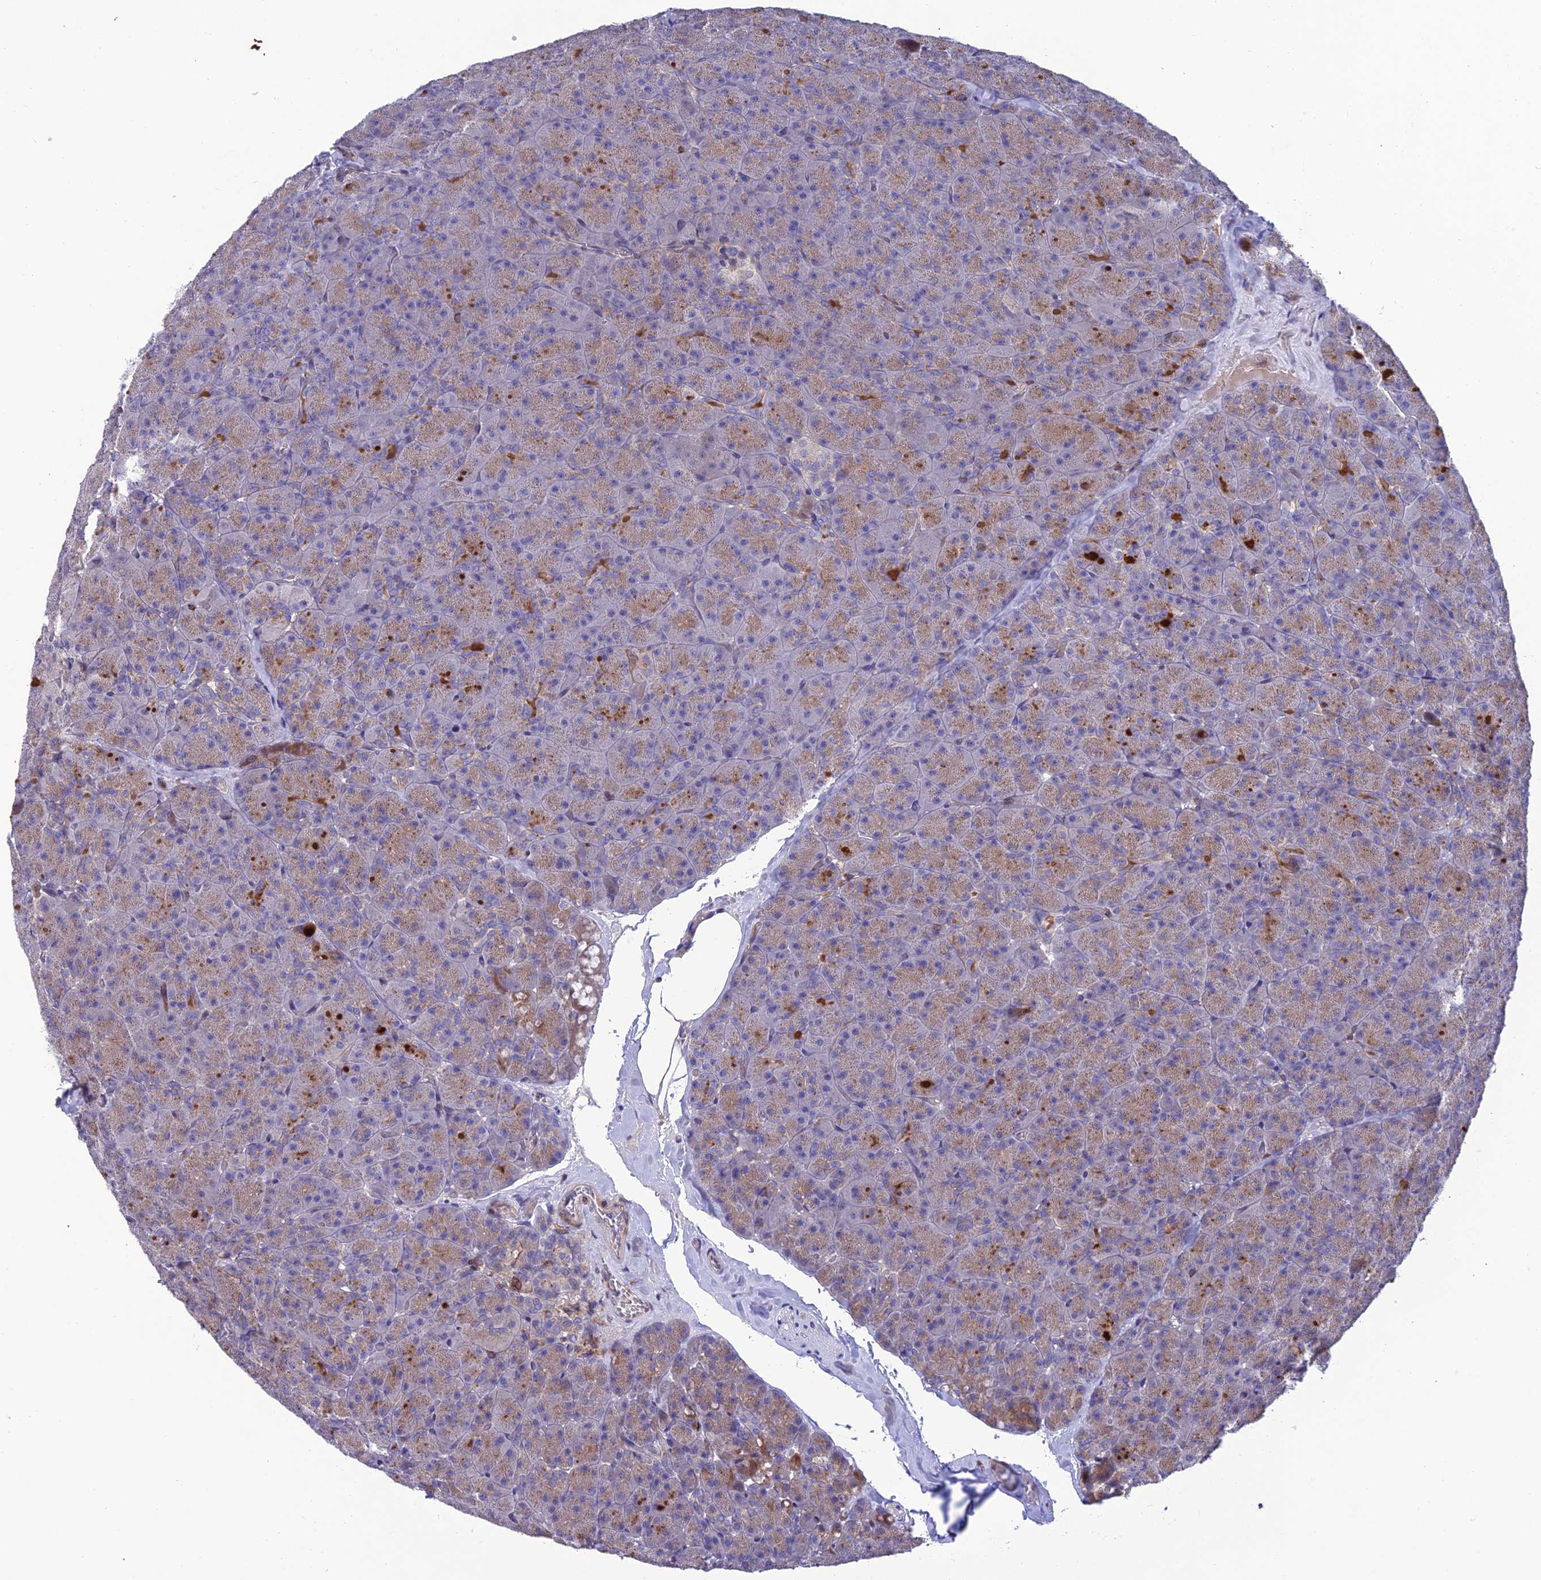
{"staining": {"intensity": "moderate", "quantity": "25%-75%", "location": "cytoplasmic/membranous"}, "tissue": "pancreas", "cell_type": "Exocrine glandular cells", "image_type": "normal", "snomed": [{"axis": "morphology", "description": "Normal tissue, NOS"}, {"axis": "topography", "description": "Pancreas"}], "caption": "Immunohistochemistry of normal human pancreas displays medium levels of moderate cytoplasmic/membranous positivity in approximately 25%-75% of exocrine glandular cells. The protein is stained brown, and the nuclei are stained in blue (DAB IHC with brightfield microscopy, high magnification).", "gene": "FAM76A", "patient": {"sex": "male", "age": 36}}